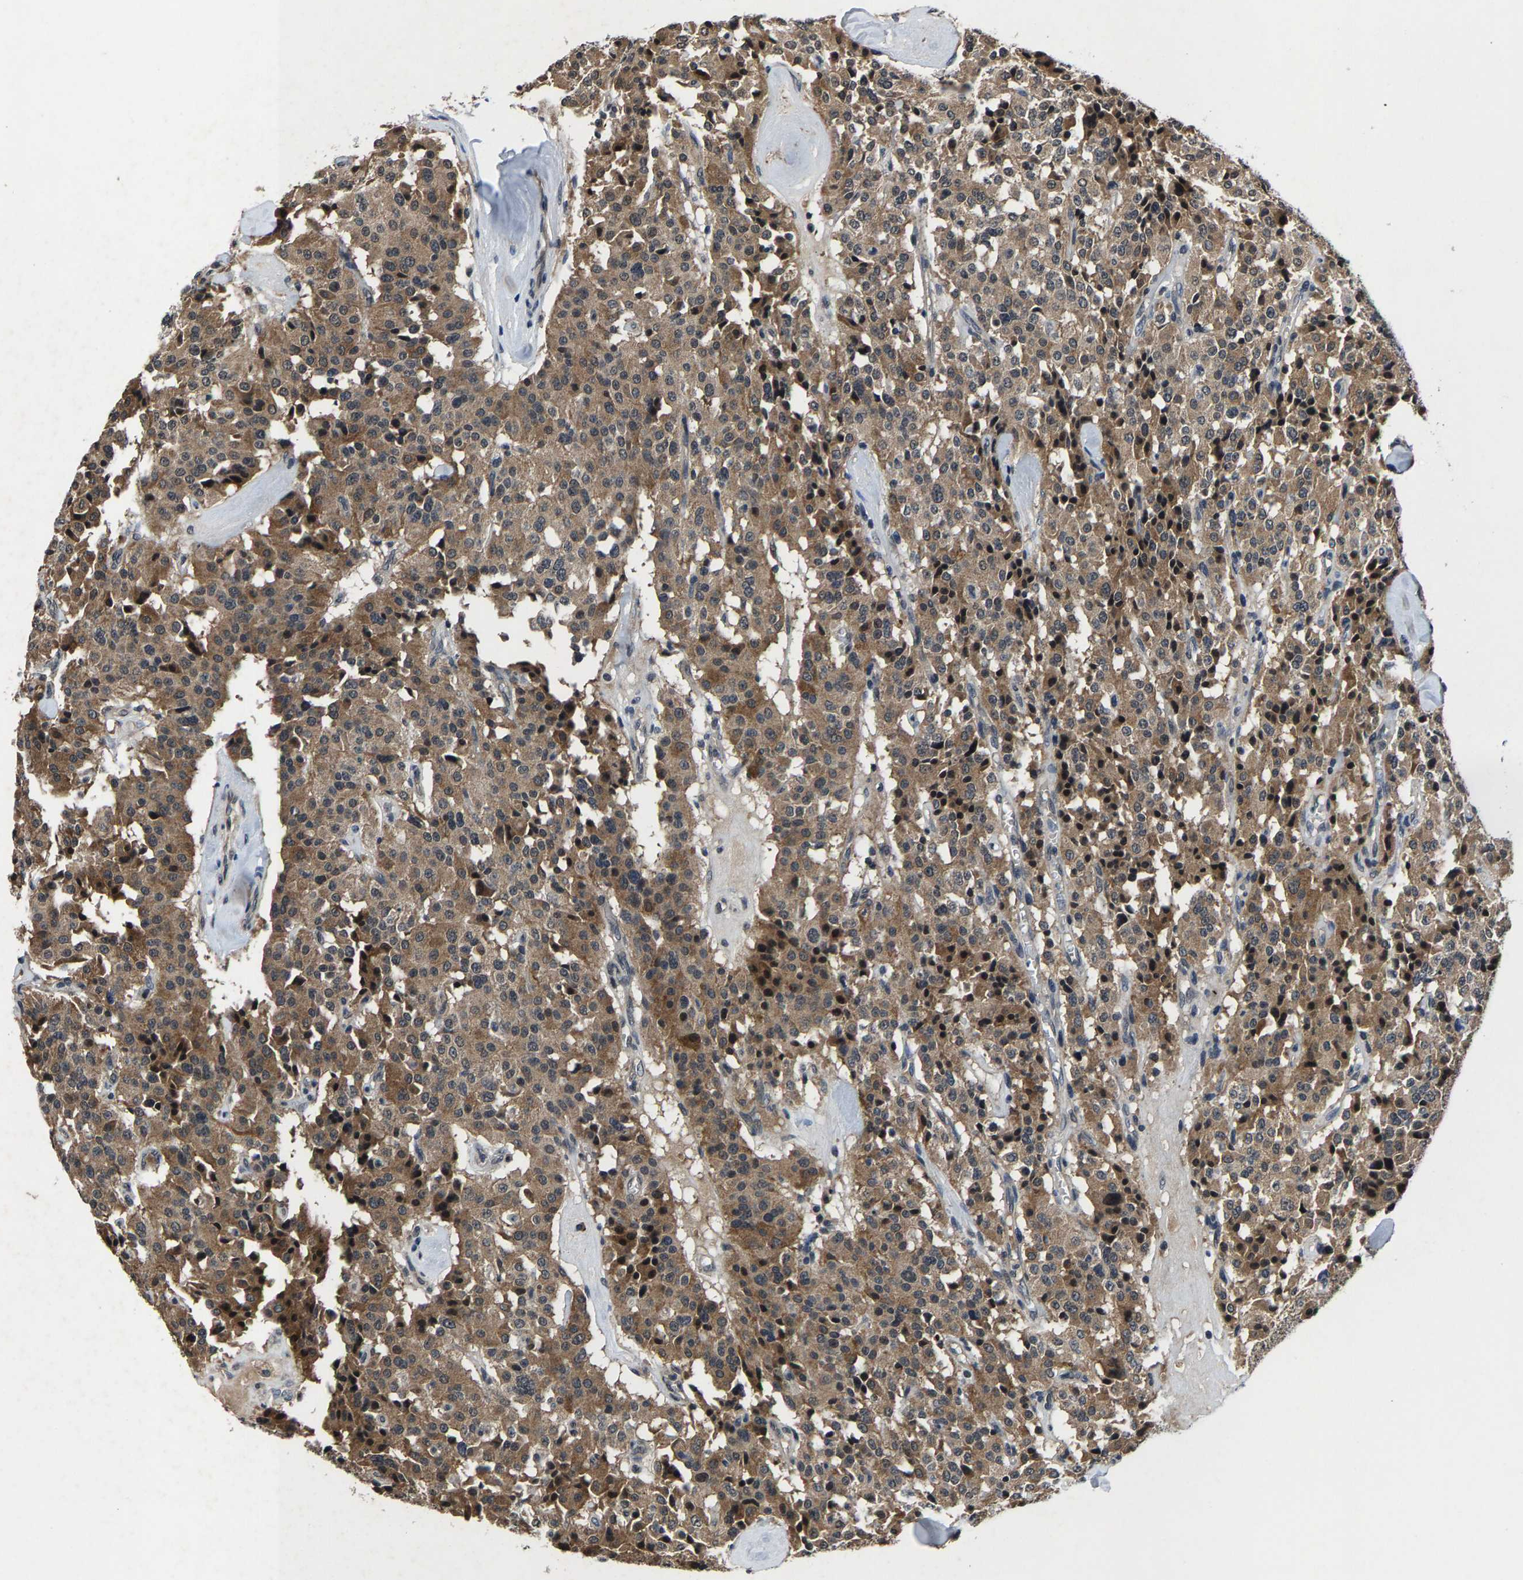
{"staining": {"intensity": "moderate", "quantity": ">75%", "location": "cytoplasmic/membranous"}, "tissue": "carcinoid", "cell_type": "Tumor cells", "image_type": "cancer", "snomed": [{"axis": "morphology", "description": "Carcinoid, malignant, NOS"}, {"axis": "topography", "description": "Lung"}], "caption": "Malignant carcinoid stained with DAB (3,3'-diaminobenzidine) IHC reveals medium levels of moderate cytoplasmic/membranous staining in approximately >75% of tumor cells.", "gene": "HUWE1", "patient": {"sex": "male", "age": 30}}